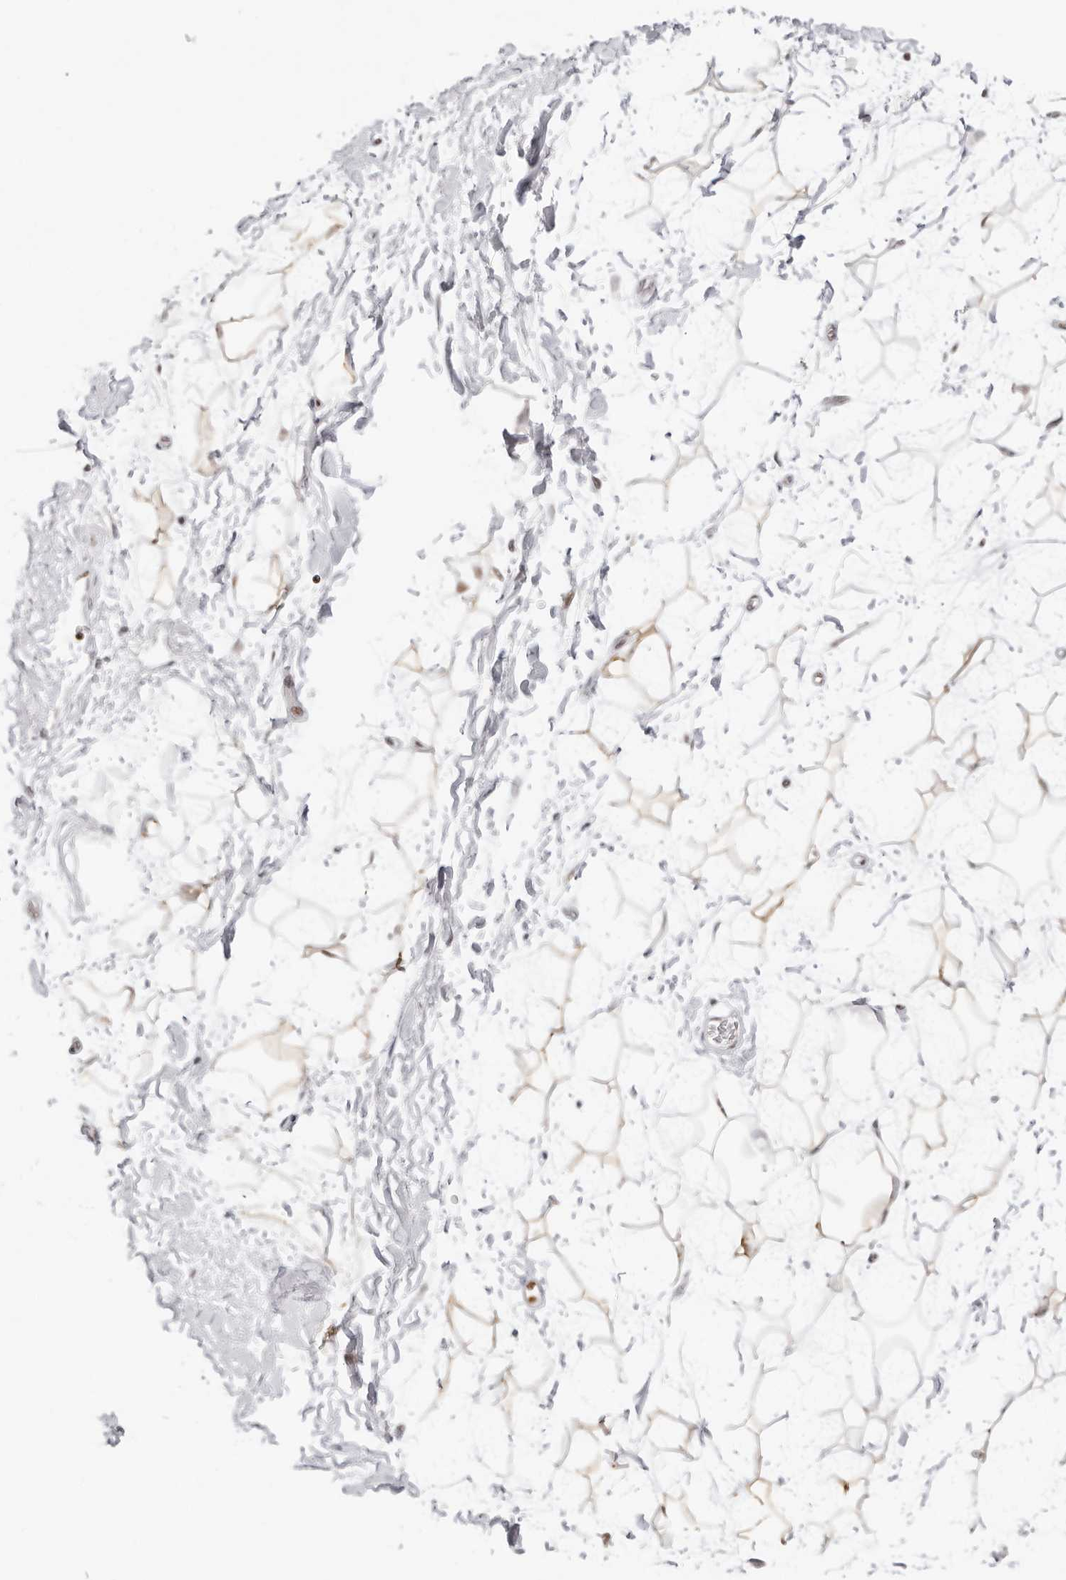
{"staining": {"intensity": "moderate", "quantity": "25%-75%", "location": "cytoplasmic/membranous"}, "tissue": "adipose tissue", "cell_type": "Adipocytes", "image_type": "normal", "snomed": [{"axis": "morphology", "description": "Normal tissue, NOS"}, {"axis": "topography", "description": "Soft tissue"}], "caption": "Protein staining exhibits moderate cytoplasmic/membranous positivity in about 25%-75% of adipocytes in normal adipose tissue. (DAB (3,3'-diaminobenzidine) IHC with brightfield microscopy, high magnification).", "gene": "RNF146", "patient": {"sex": "male", "age": 72}}